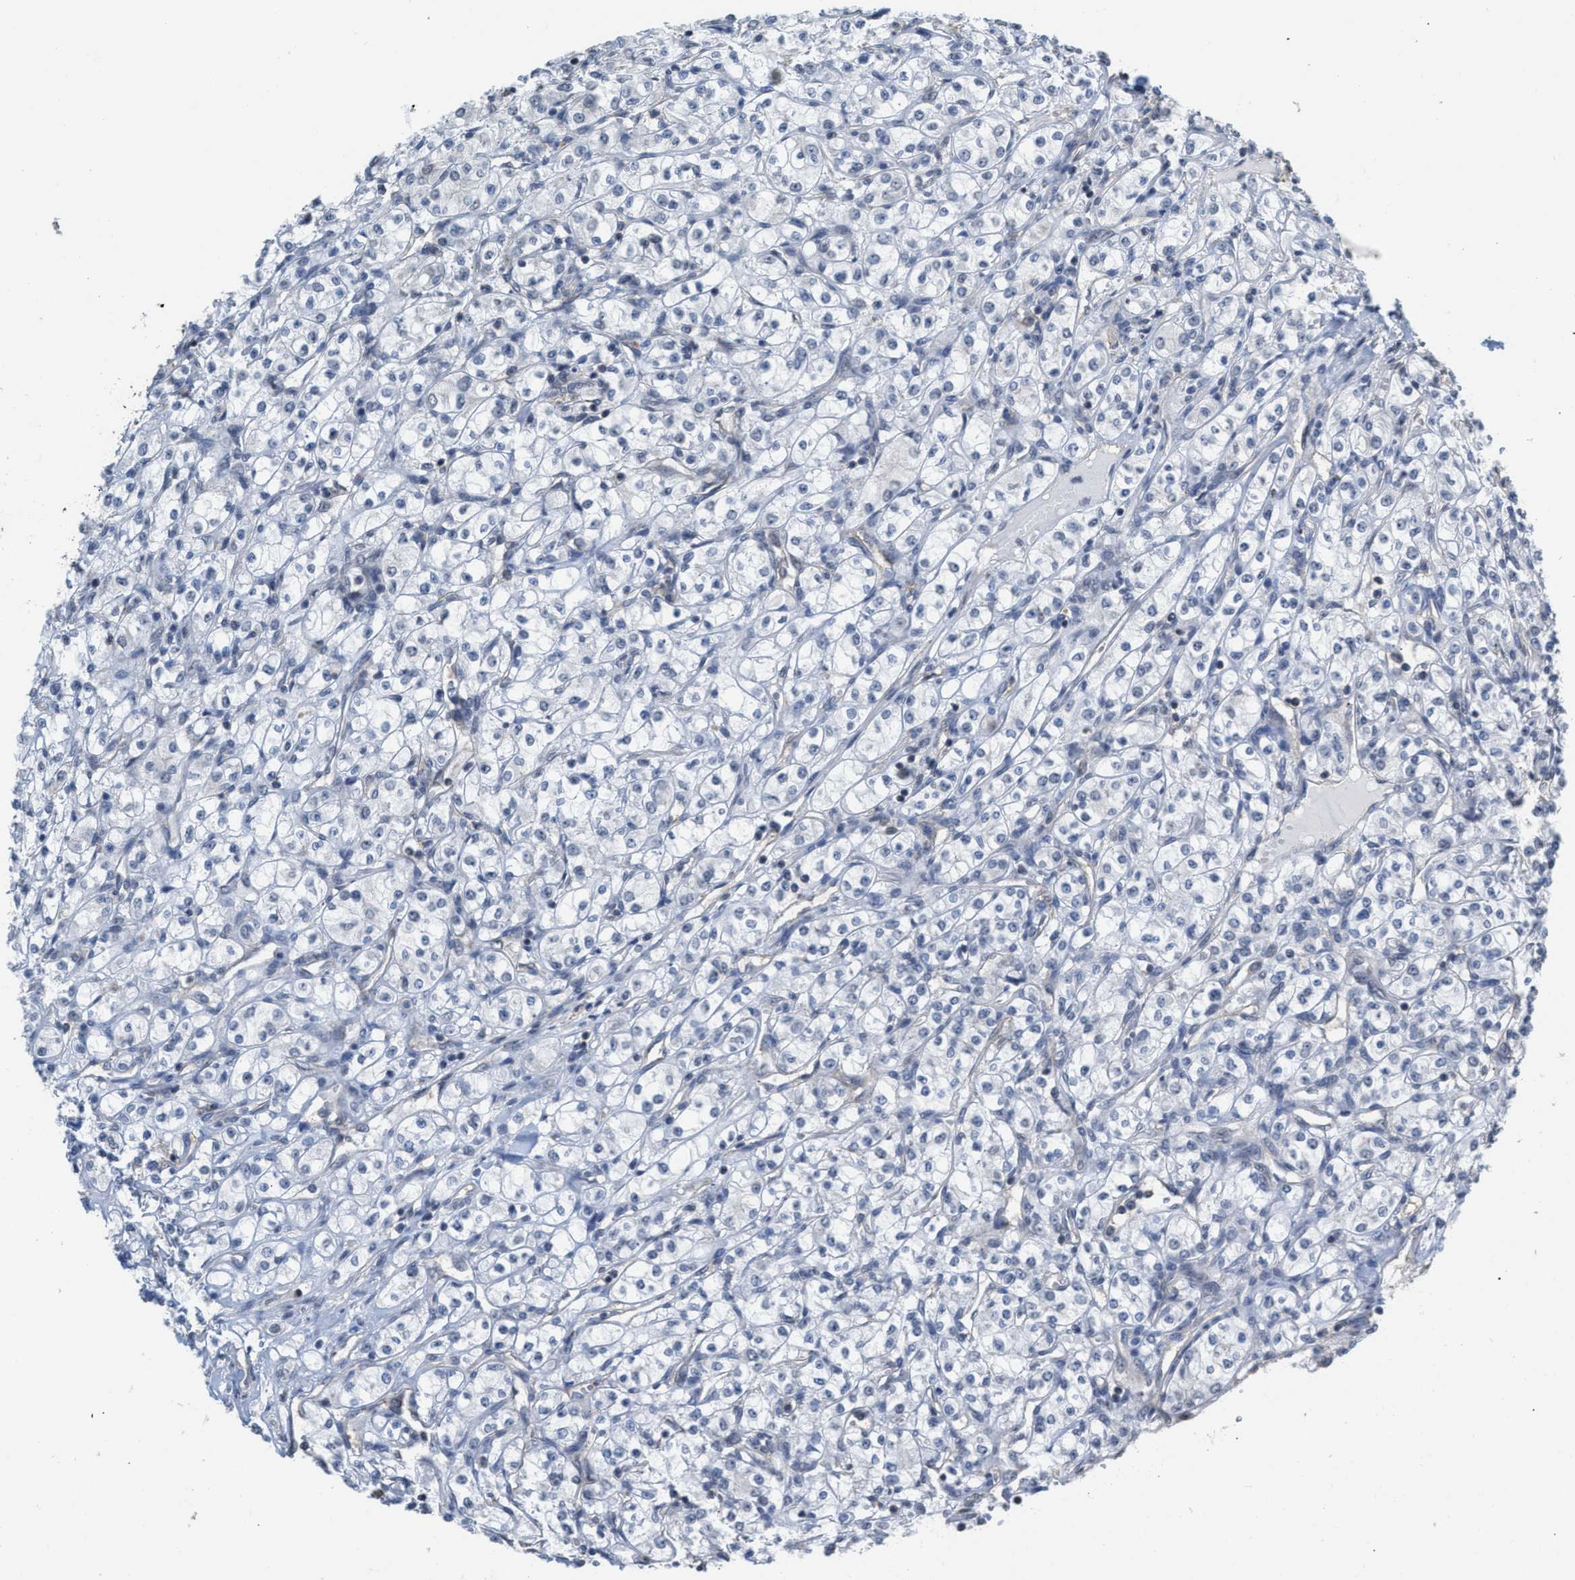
{"staining": {"intensity": "negative", "quantity": "none", "location": "none"}, "tissue": "renal cancer", "cell_type": "Tumor cells", "image_type": "cancer", "snomed": [{"axis": "morphology", "description": "Adenocarcinoma, NOS"}, {"axis": "topography", "description": "Kidney"}], "caption": "Immunohistochemistry (IHC) histopathology image of renal cancer (adenocarcinoma) stained for a protein (brown), which displays no staining in tumor cells.", "gene": "BAIAP2L1", "patient": {"sex": "male", "age": 77}}